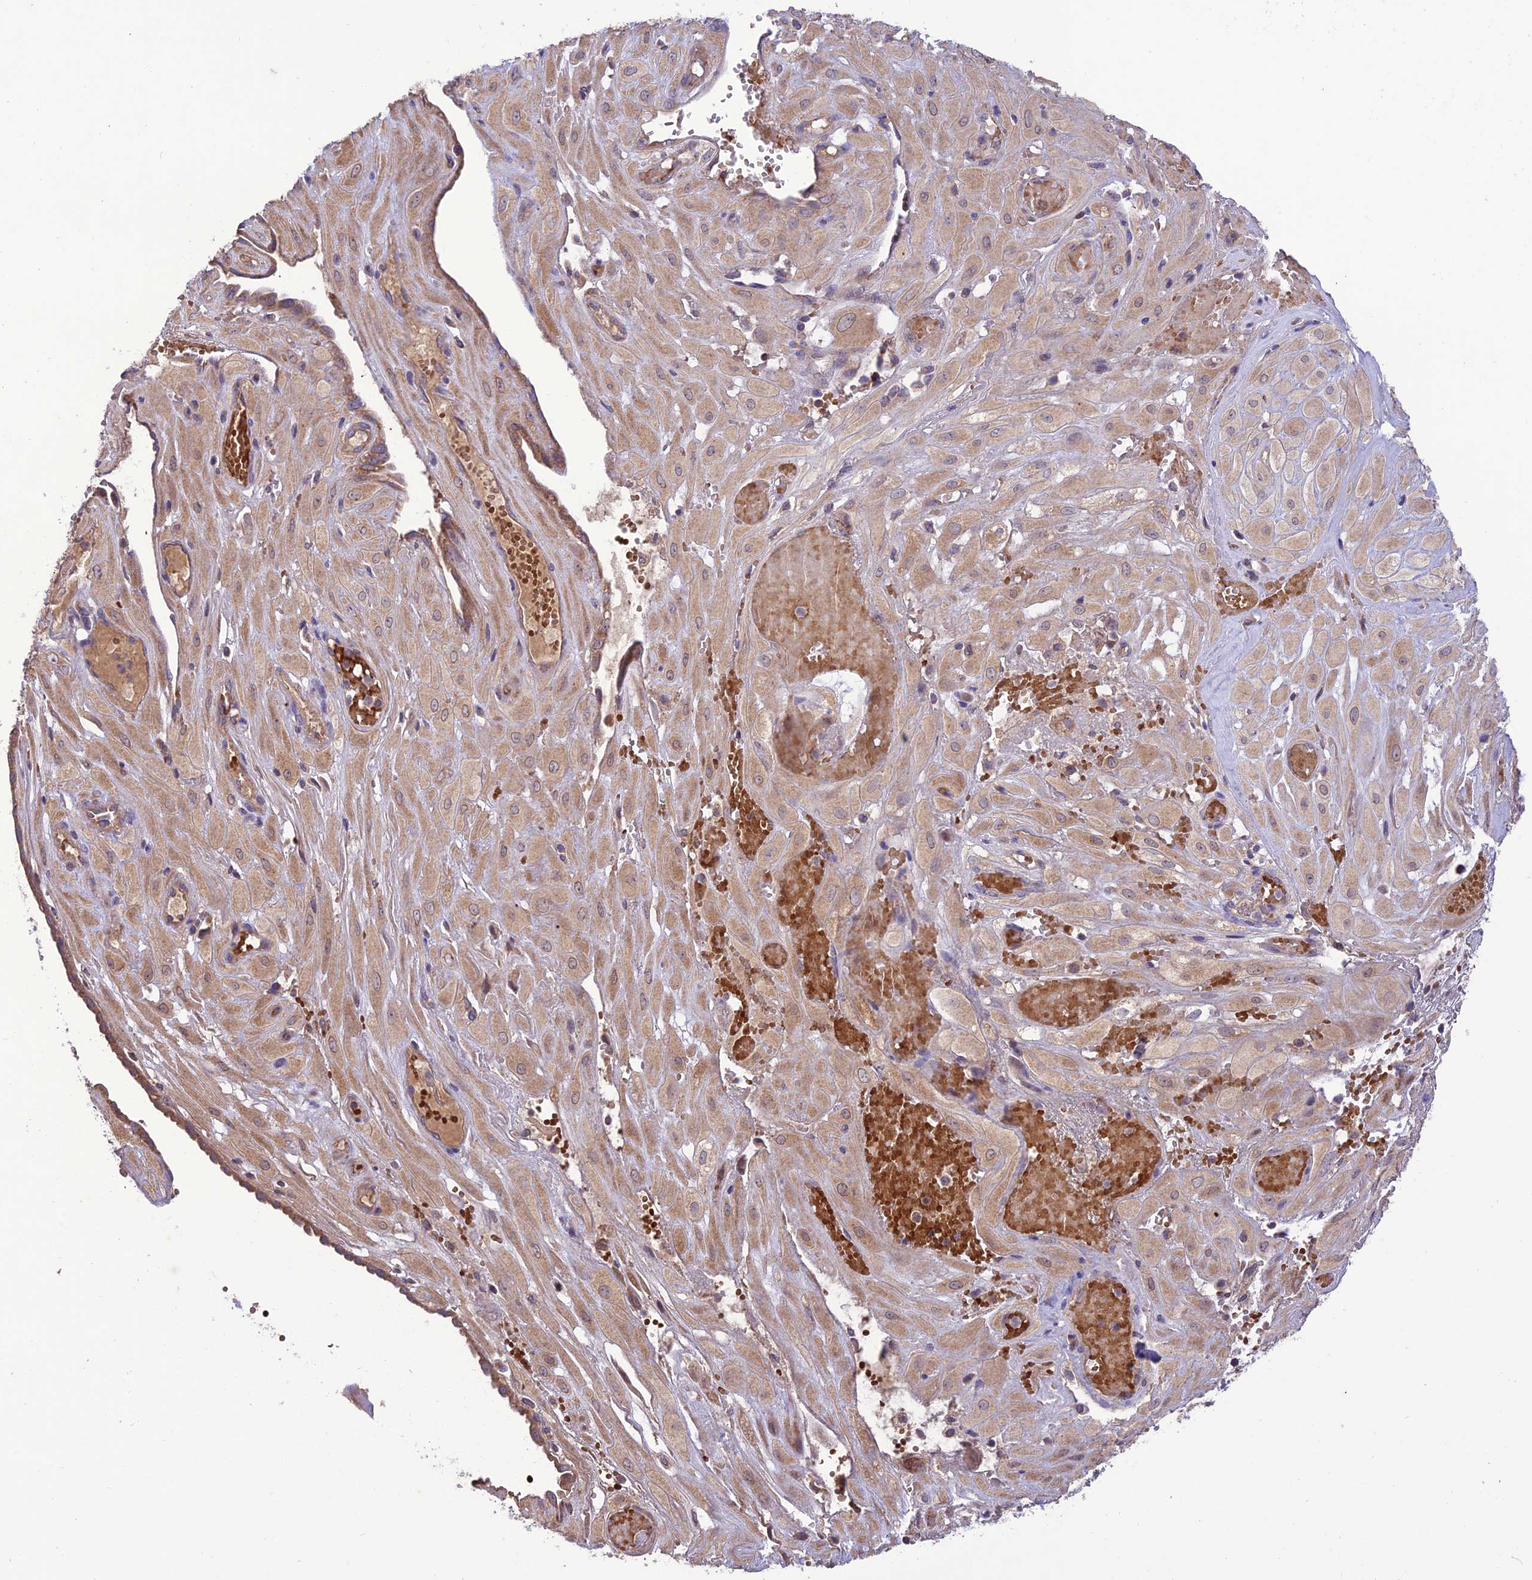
{"staining": {"intensity": "weak", "quantity": ">75%", "location": "cytoplasmic/membranous"}, "tissue": "cervical cancer", "cell_type": "Tumor cells", "image_type": "cancer", "snomed": [{"axis": "morphology", "description": "Squamous cell carcinoma, NOS"}, {"axis": "topography", "description": "Cervix"}], "caption": "The photomicrograph shows staining of cervical squamous cell carcinoma, revealing weak cytoplasmic/membranous protein positivity (brown color) within tumor cells.", "gene": "NDUFAF1", "patient": {"sex": "female", "age": 36}}